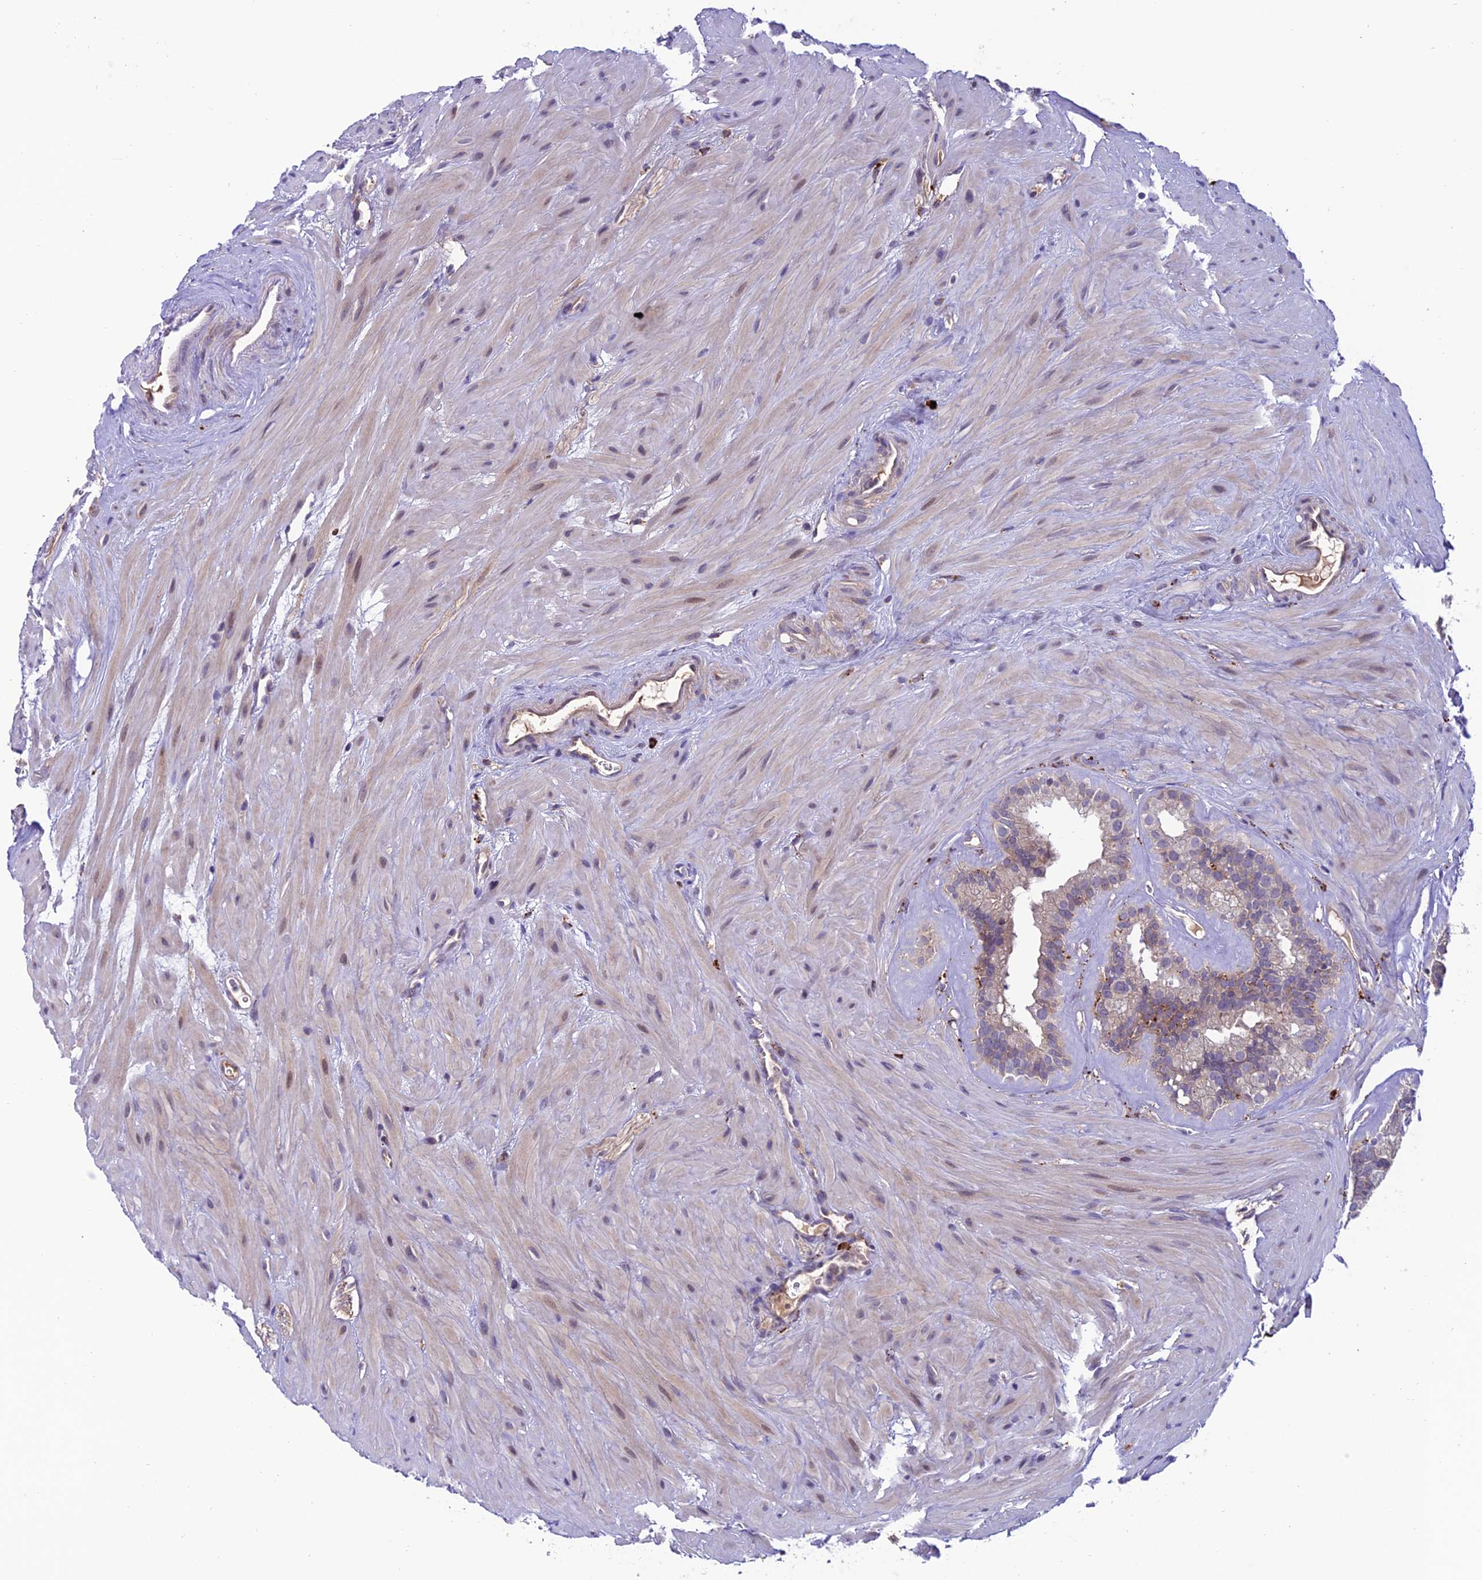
{"staining": {"intensity": "weak", "quantity": "<25%", "location": "cytoplasmic/membranous"}, "tissue": "seminal vesicle", "cell_type": "Glandular cells", "image_type": "normal", "snomed": [{"axis": "morphology", "description": "Normal tissue, NOS"}, {"axis": "topography", "description": "Prostate"}, {"axis": "topography", "description": "Seminal veicle"}], "caption": "Glandular cells are negative for brown protein staining in unremarkable seminal vesicle. (Brightfield microscopy of DAB immunohistochemistry at high magnification).", "gene": "ARHGEF18", "patient": {"sex": "male", "age": 59}}